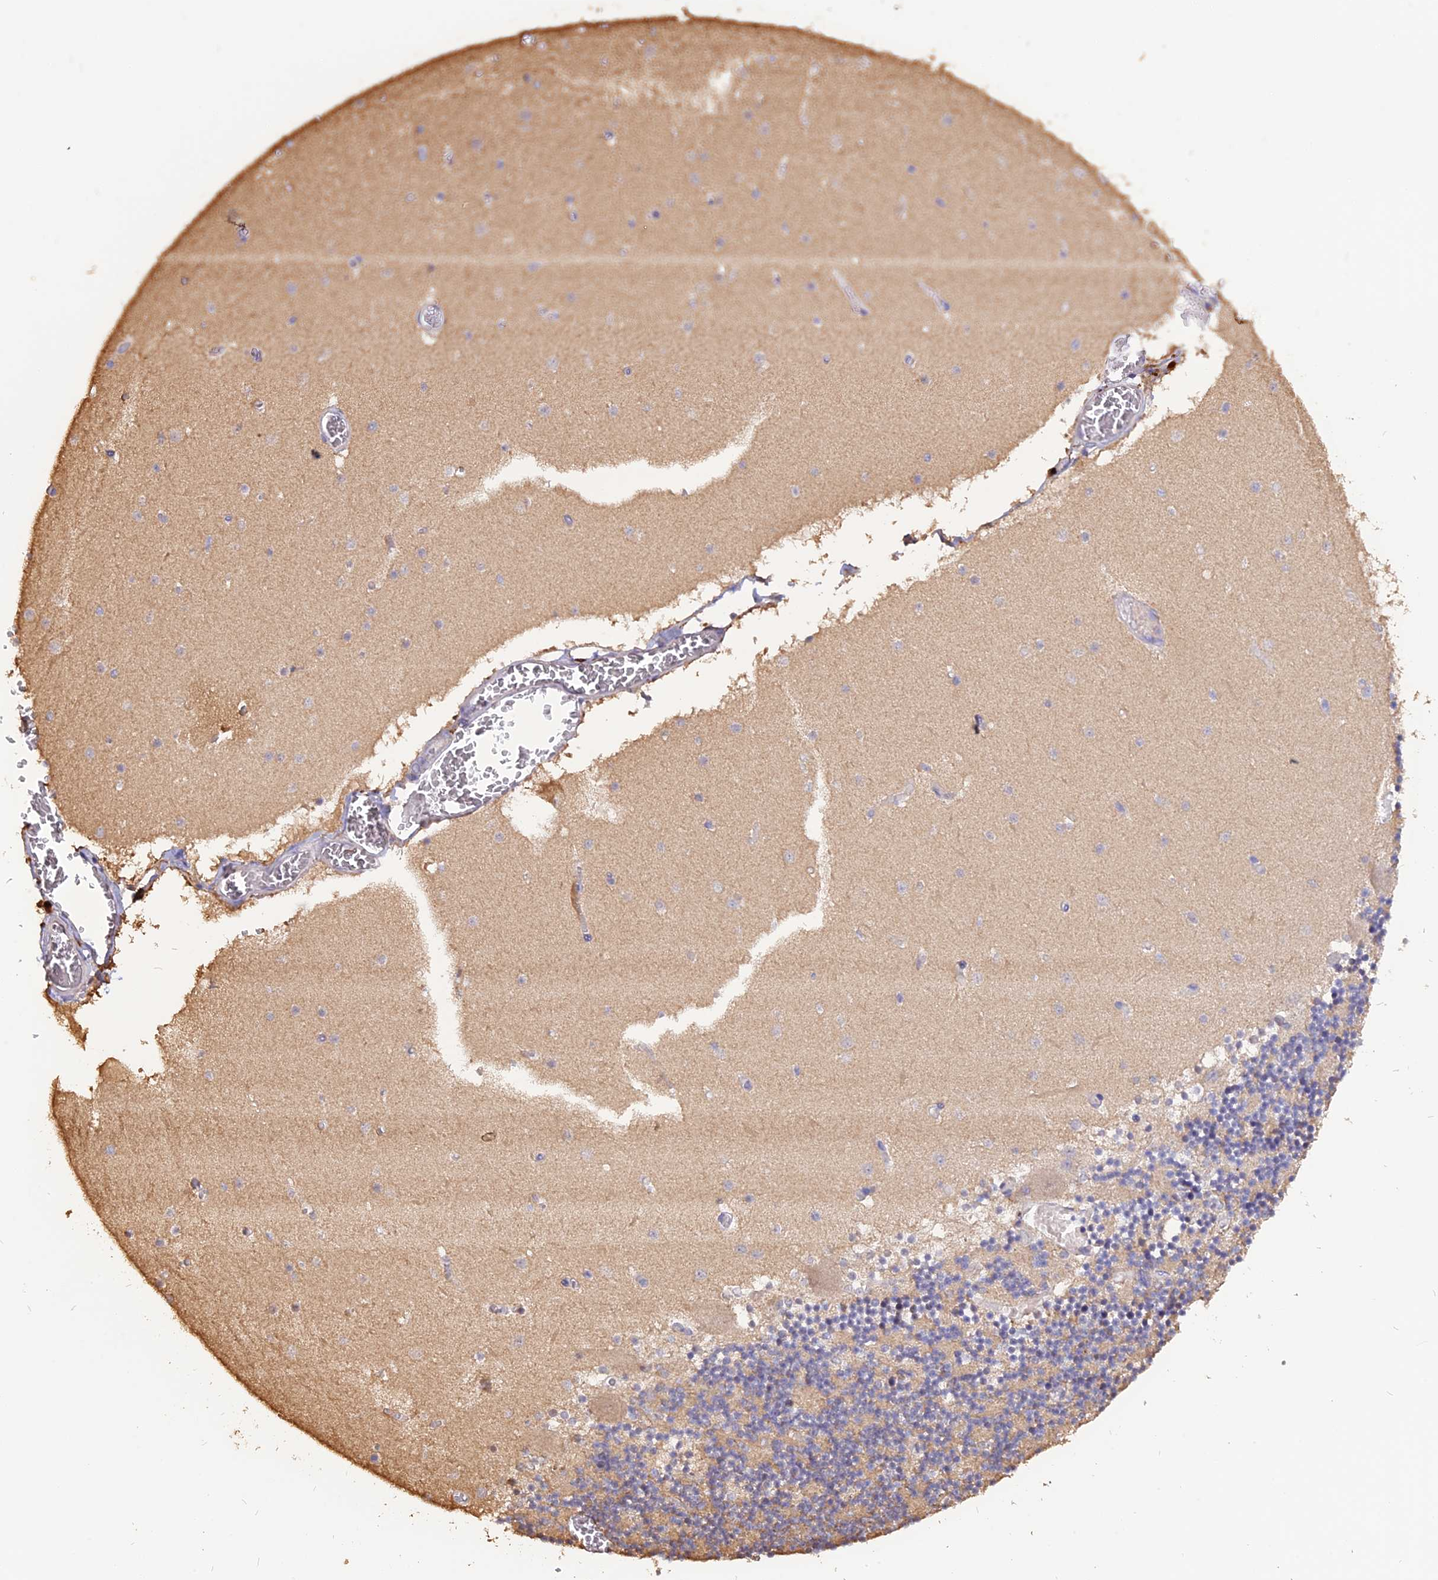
{"staining": {"intensity": "negative", "quantity": "none", "location": "none"}, "tissue": "cerebellum", "cell_type": "Cells in granular layer", "image_type": "normal", "snomed": [{"axis": "morphology", "description": "Normal tissue, NOS"}, {"axis": "topography", "description": "Cerebellum"}], "caption": "This micrograph is of benign cerebellum stained with immunohistochemistry to label a protein in brown with the nuclei are counter-stained blue. There is no expression in cells in granular layer.", "gene": "CARMIL2", "patient": {"sex": "female", "age": 28}}